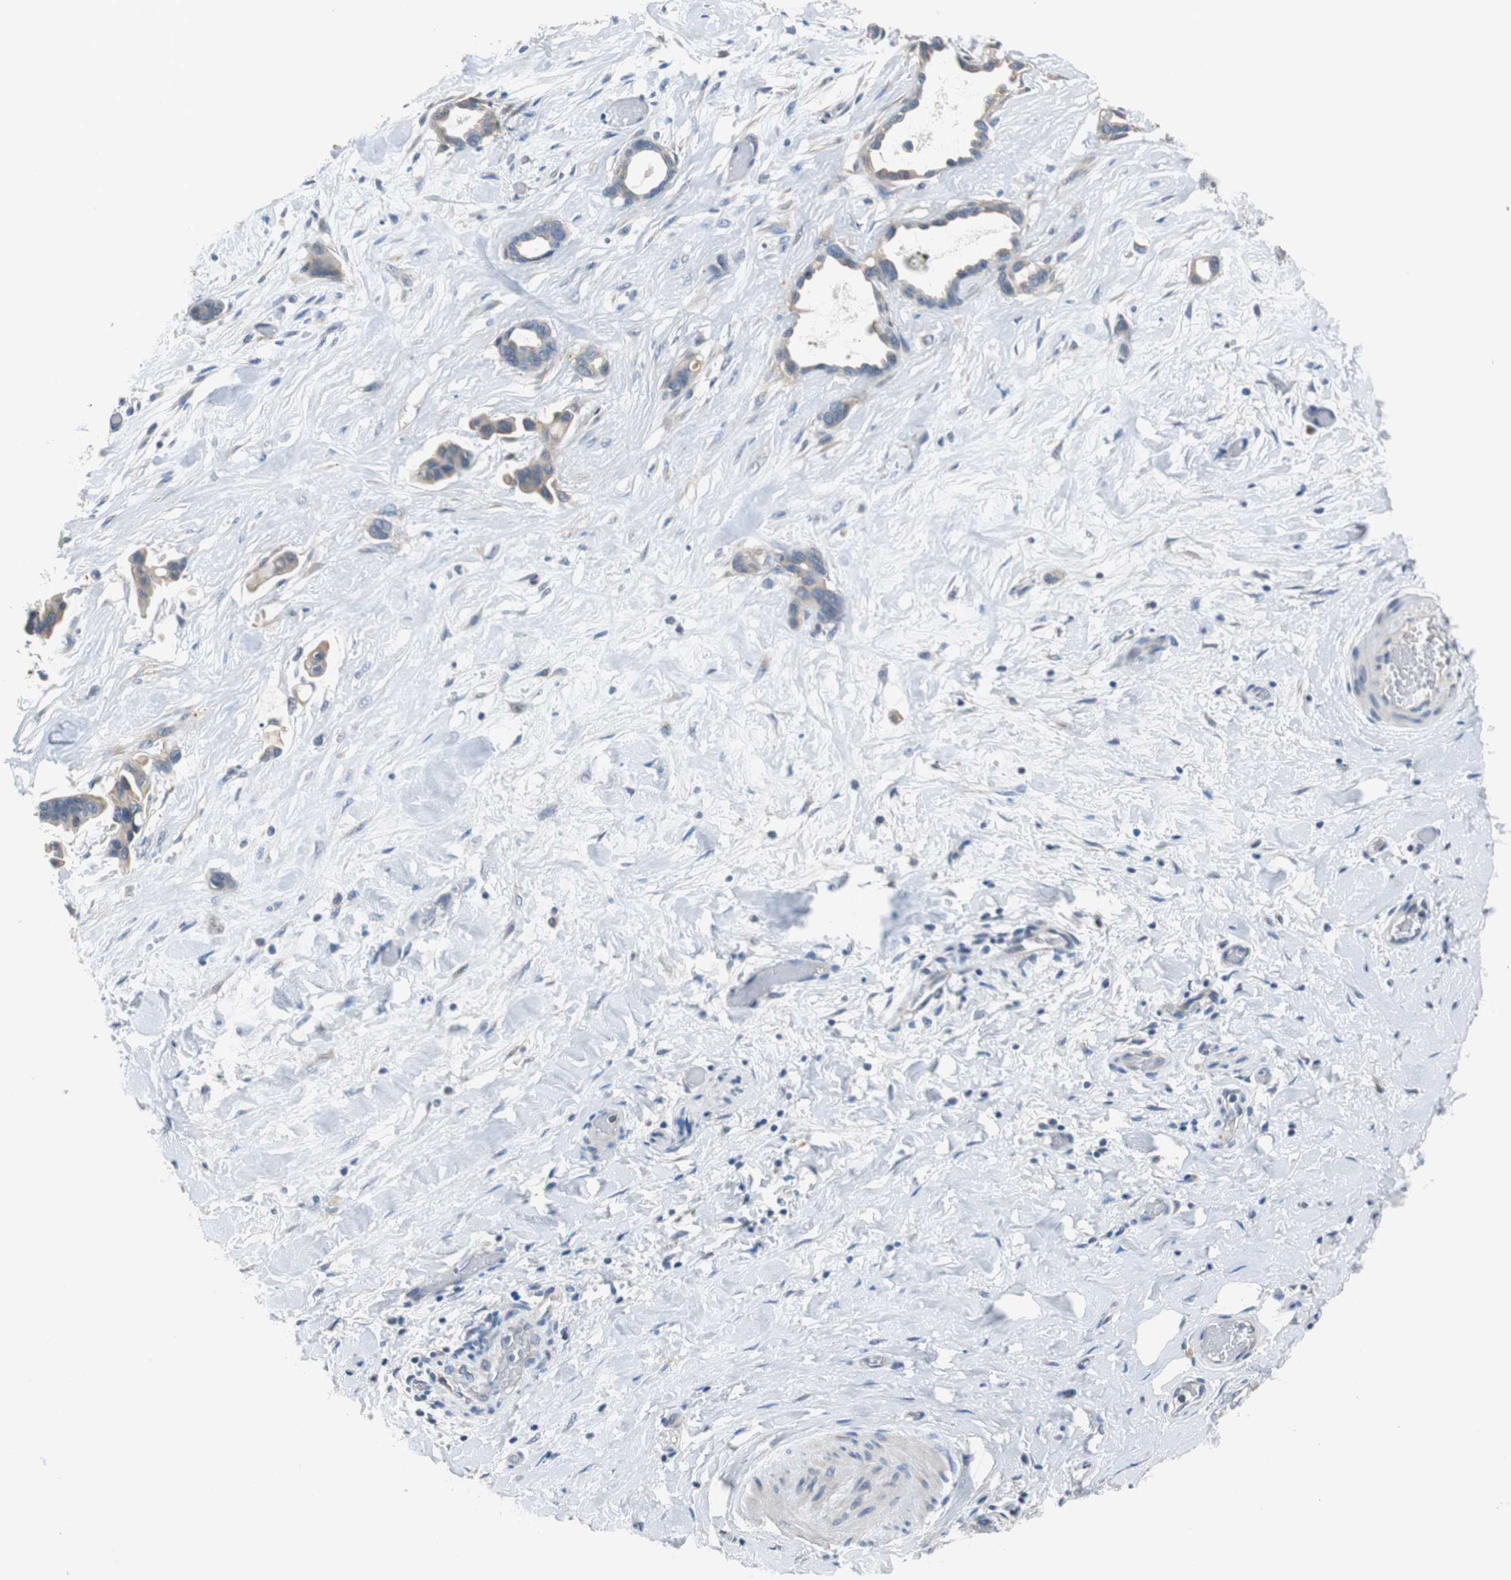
{"staining": {"intensity": "weak", "quantity": ">75%", "location": "cytoplasmic/membranous"}, "tissue": "liver cancer", "cell_type": "Tumor cells", "image_type": "cancer", "snomed": [{"axis": "morphology", "description": "Cholangiocarcinoma"}, {"axis": "topography", "description": "Liver"}], "caption": "Liver cancer stained with a brown dye exhibits weak cytoplasmic/membranous positive expression in about >75% of tumor cells.", "gene": "FADS2", "patient": {"sex": "female", "age": 65}}